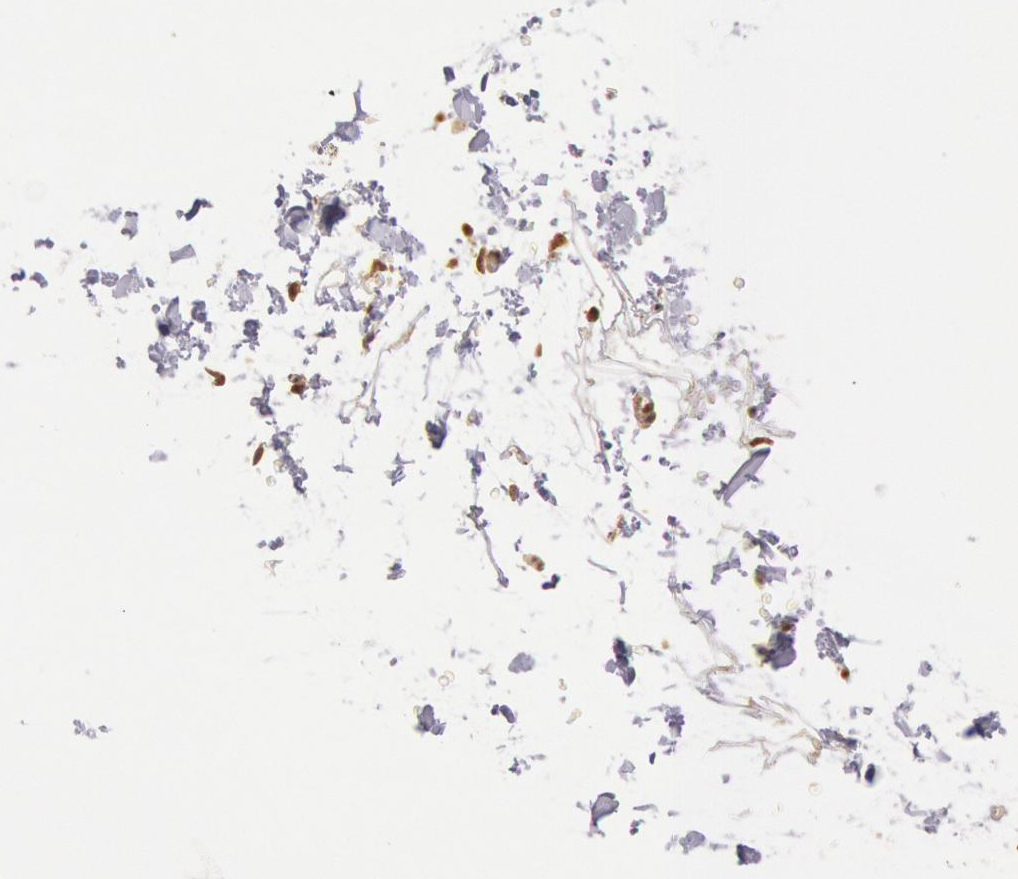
{"staining": {"intensity": "moderate", "quantity": ">75%", "location": "nuclear"}, "tissue": "adipose tissue", "cell_type": "Adipocytes", "image_type": "normal", "snomed": [{"axis": "morphology", "description": "Normal tissue, NOS"}, {"axis": "topography", "description": "Soft tissue"}], "caption": "The photomicrograph displays immunohistochemical staining of unremarkable adipose tissue. There is moderate nuclear positivity is present in approximately >75% of adipocytes. (brown staining indicates protein expression, while blue staining denotes nuclei).", "gene": "LIG4", "patient": {"sex": "male", "age": 72}}